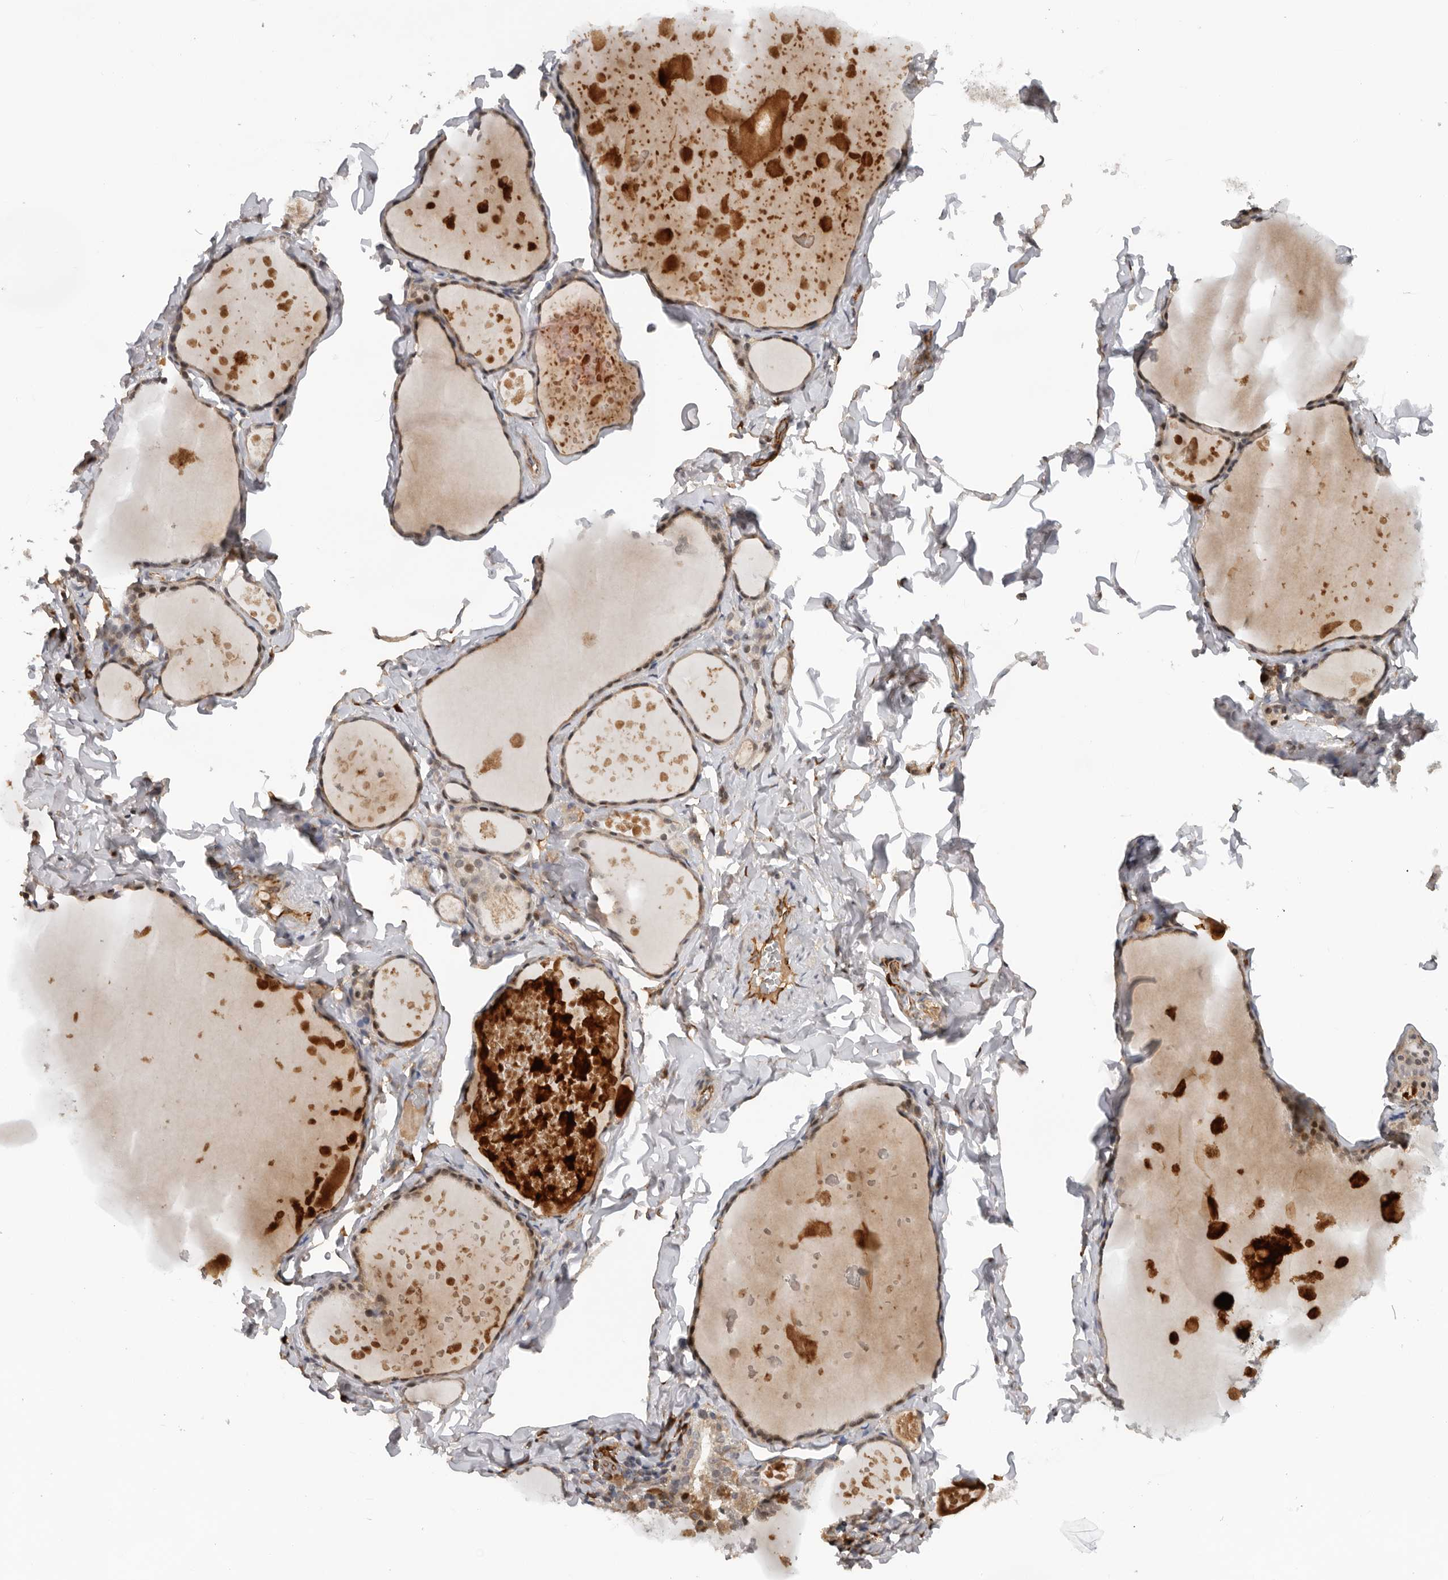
{"staining": {"intensity": "moderate", "quantity": ">75%", "location": "cytoplasmic/membranous"}, "tissue": "thyroid gland", "cell_type": "Glandular cells", "image_type": "normal", "snomed": [{"axis": "morphology", "description": "Normal tissue, NOS"}, {"axis": "topography", "description": "Thyroid gland"}], "caption": "Thyroid gland stained for a protein reveals moderate cytoplasmic/membranous positivity in glandular cells.", "gene": "RNF157", "patient": {"sex": "male", "age": 56}}